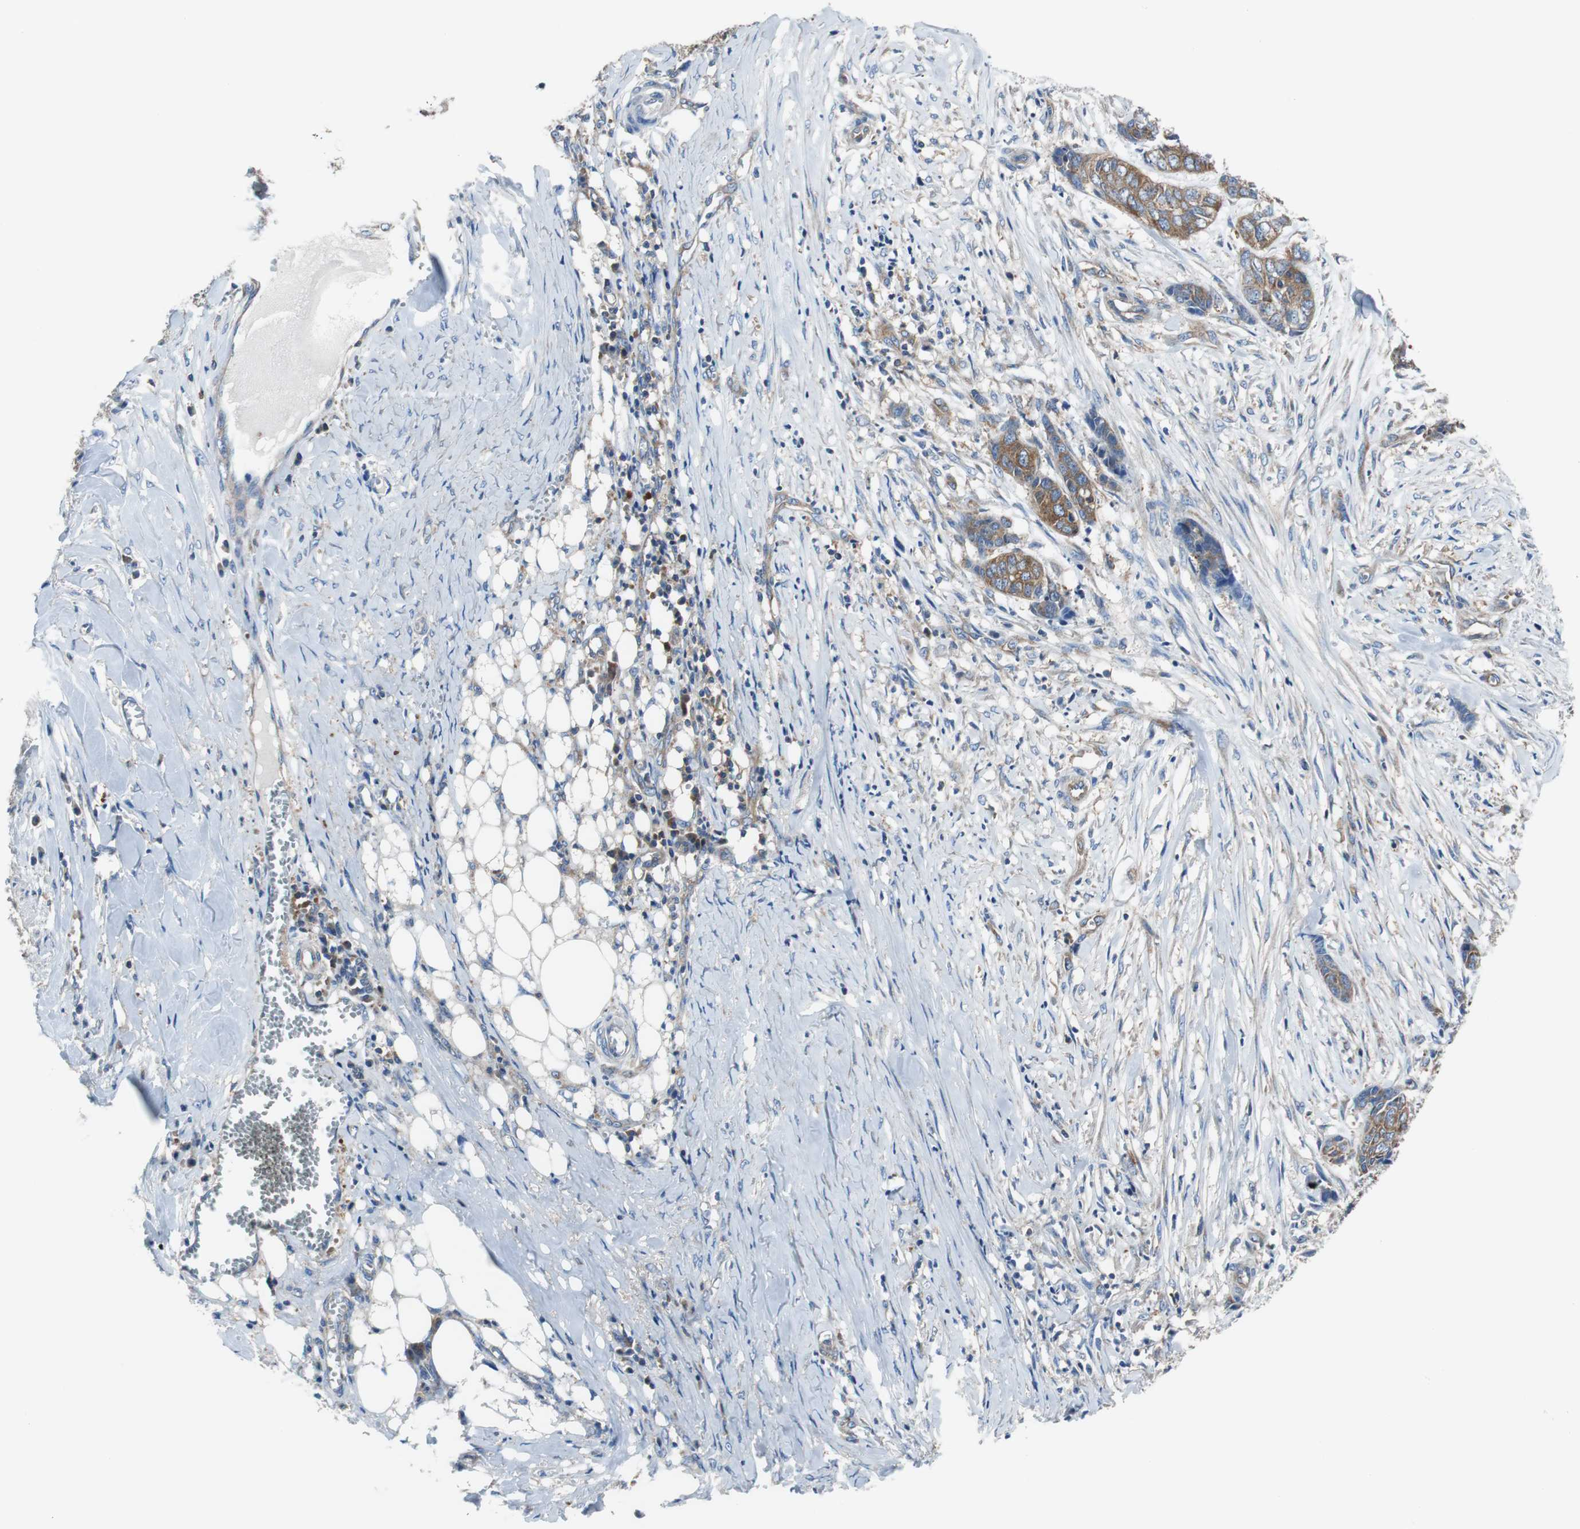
{"staining": {"intensity": "moderate", "quantity": ">75%", "location": "cytoplasmic/membranous"}, "tissue": "skin cancer", "cell_type": "Tumor cells", "image_type": "cancer", "snomed": [{"axis": "morphology", "description": "Basal cell carcinoma"}, {"axis": "topography", "description": "Skin"}], "caption": "IHC photomicrograph of neoplastic tissue: skin cancer (basal cell carcinoma) stained using immunohistochemistry (IHC) displays medium levels of moderate protein expression localized specifically in the cytoplasmic/membranous of tumor cells, appearing as a cytoplasmic/membranous brown color.", "gene": "BRAF", "patient": {"sex": "female", "age": 64}}